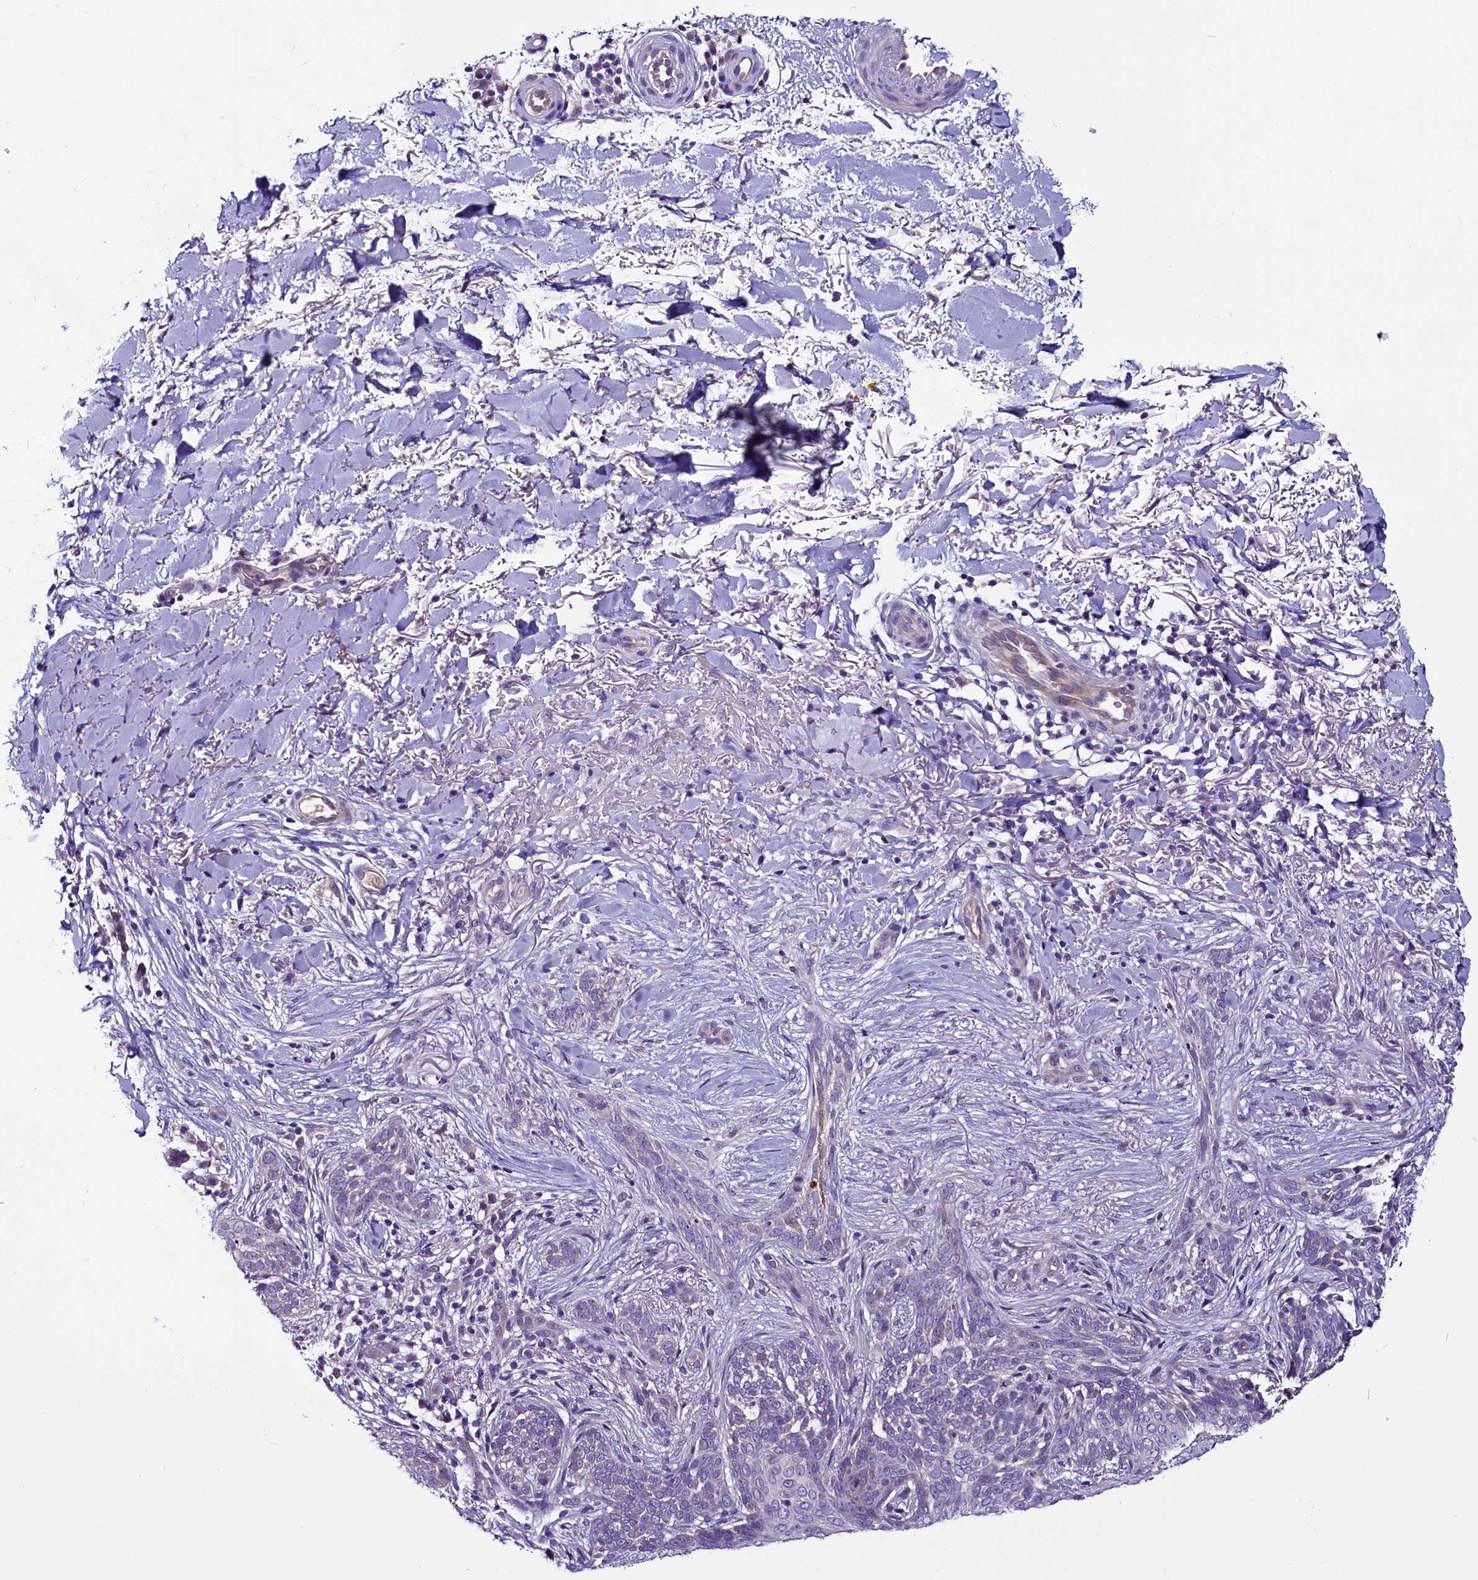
{"staining": {"intensity": "negative", "quantity": "none", "location": "none"}, "tissue": "skin cancer", "cell_type": "Tumor cells", "image_type": "cancer", "snomed": [{"axis": "morphology", "description": "Normal tissue, NOS"}, {"axis": "morphology", "description": "Basal cell carcinoma"}, {"axis": "topography", "description": "Skin"}], "caption": "Tumor cells show no significant staining in skin cancer. Brightfield microscopy of immunohistochemistry stained with DAB (brown) and hematoxylin (blue), captured at high magnification.", "gene": "C9orf40", "patient": {"sex": "female", "age": 67}}